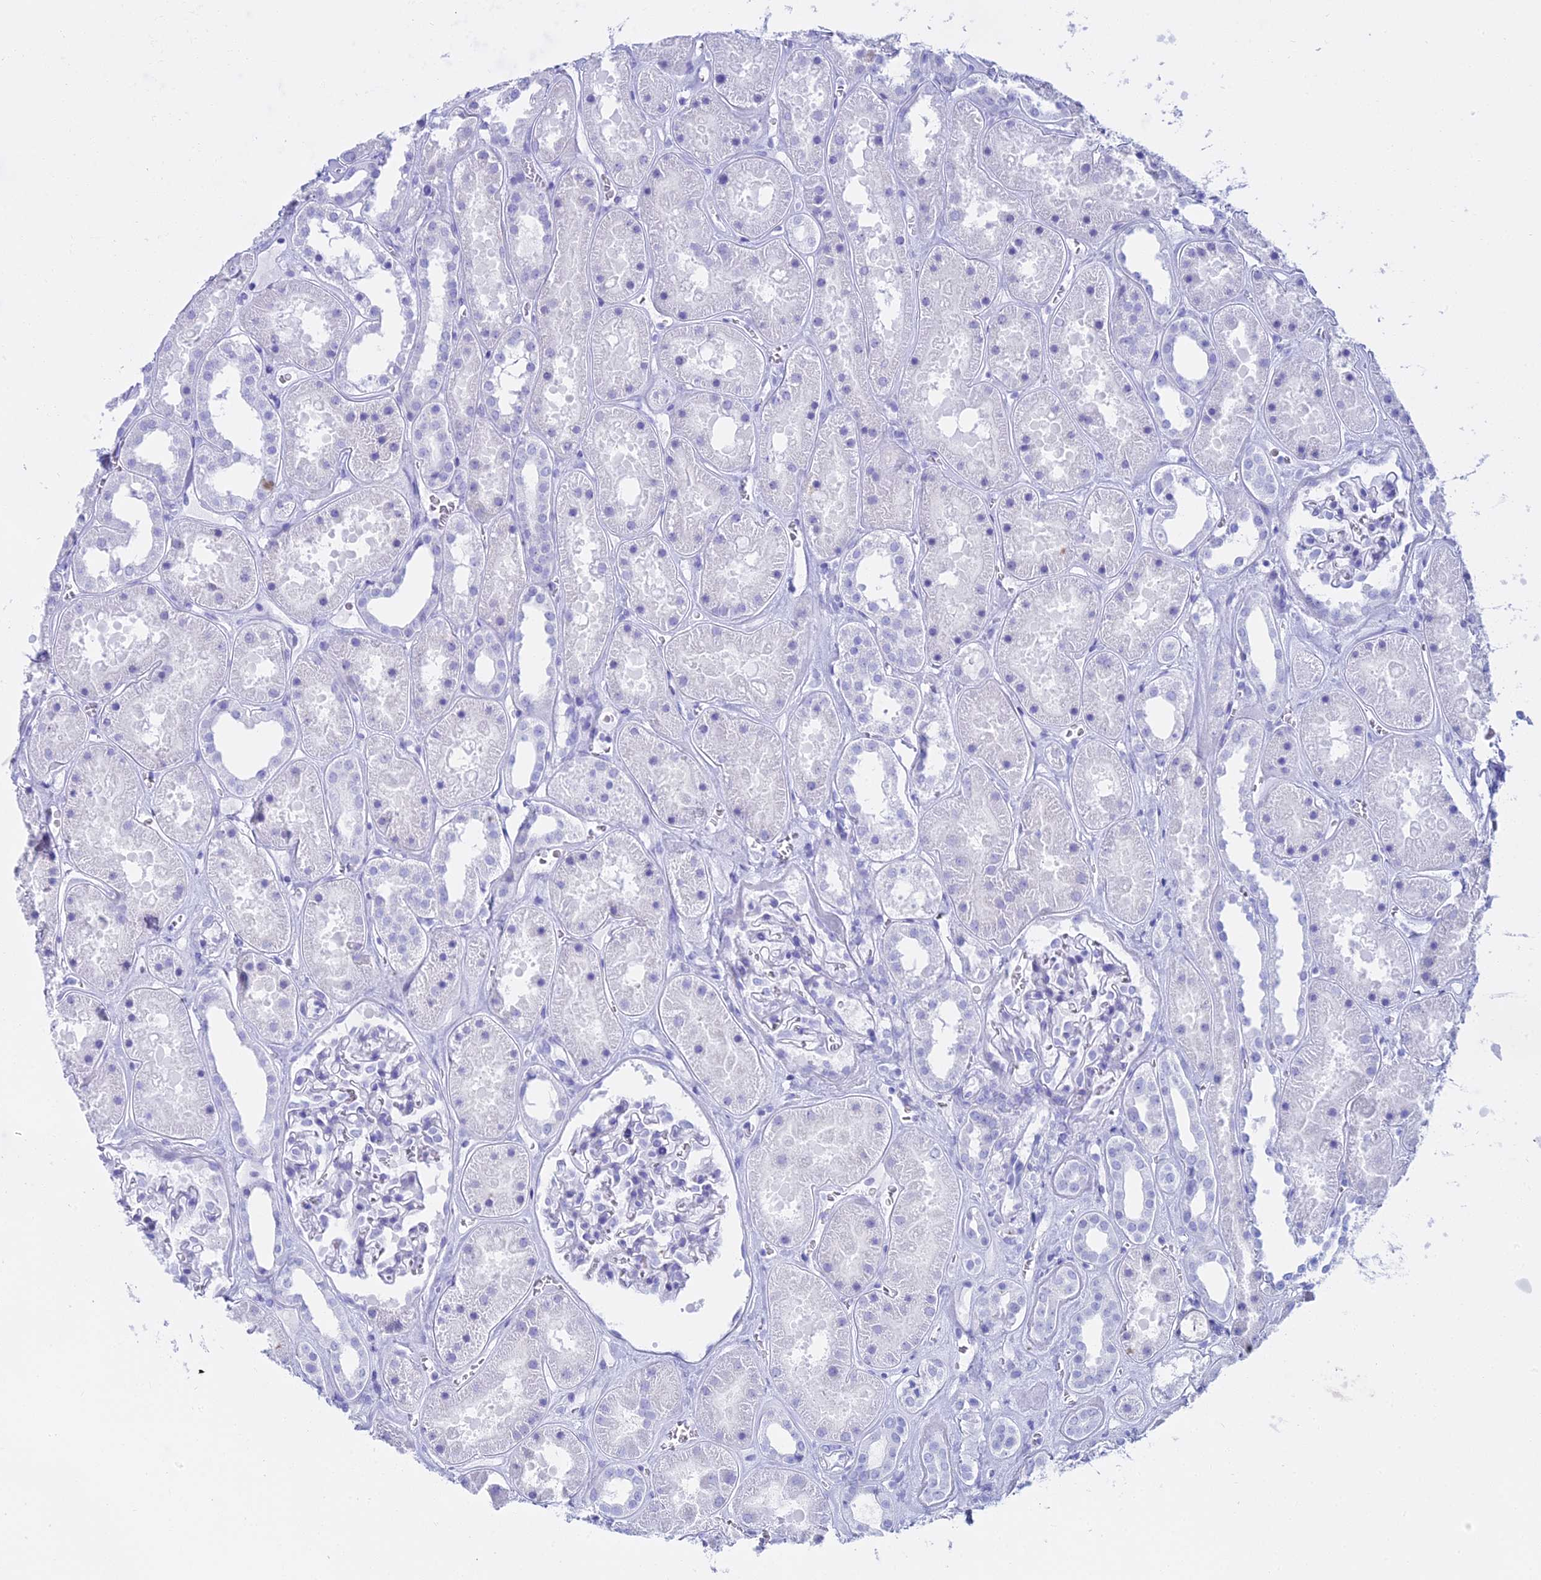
{"staining": {"intensity": "negative", "quantity": "none", "location": "none"}, "tissue": "kidney", "cell_type": "Cells in glomeruli", "image_type": "normal", "snomed": [{"axis": "morphology", "description": "Normal tissue, NOS"}, {"axis": "topography", "description": "Kidney"}], "caption": "A photomicrograph of kidney stained for a protein displays no brown staining in cells in glomeruli. (DAB (3,3'-diaminobenzidine) IHC visualized using brightfield microscopy, high magnification).", "gene": "CGB1", "patient": {"sex": "female", "age": 41}}